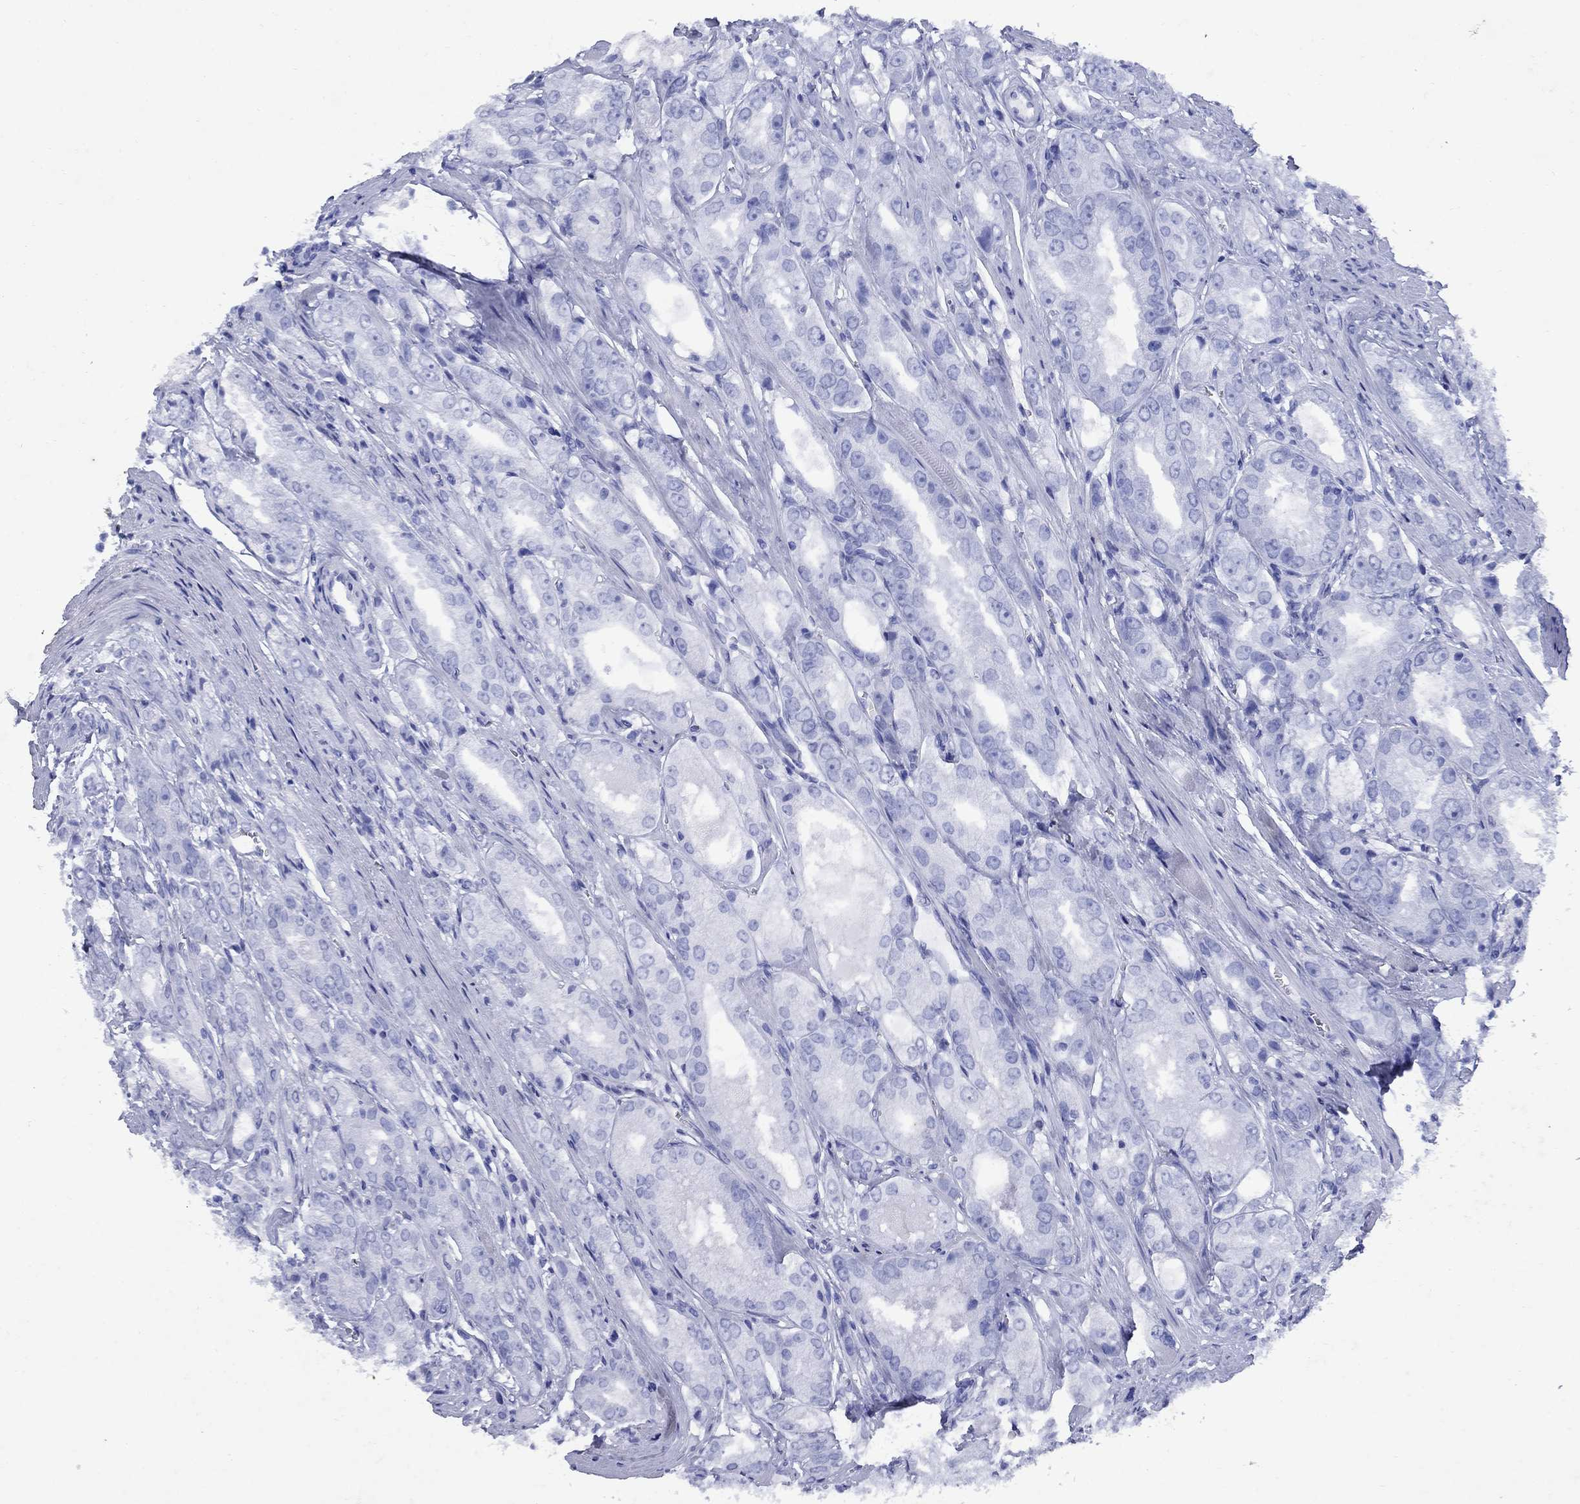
{"staining": {"intensity": "negative", "quantity": "none", "location": "none"}, "tissue": "prostate cancer", "cell_type": "Tumor cells", "image_type": "cancer", "snomed": [{"axis": "morphology", "description": "Adenocarcinoma, NOS"}, {"axis": "morphology", "description": "Adenocarcinoma, High grade"}, {"axis": "topography", "description": "Prostate"}], "caption": "Adenocarcinoma (high-grade) (prostate) was stained to show a protein in brown. There is no significant expression in tumor cells. The staining was performed using DAB to visualize the protein expression in brown, while the nuclei were stained in blue with hematoxylin (Magnification: 20x).", "gene": "CD1A", "patient": {"sex": "male", "age": 70}}